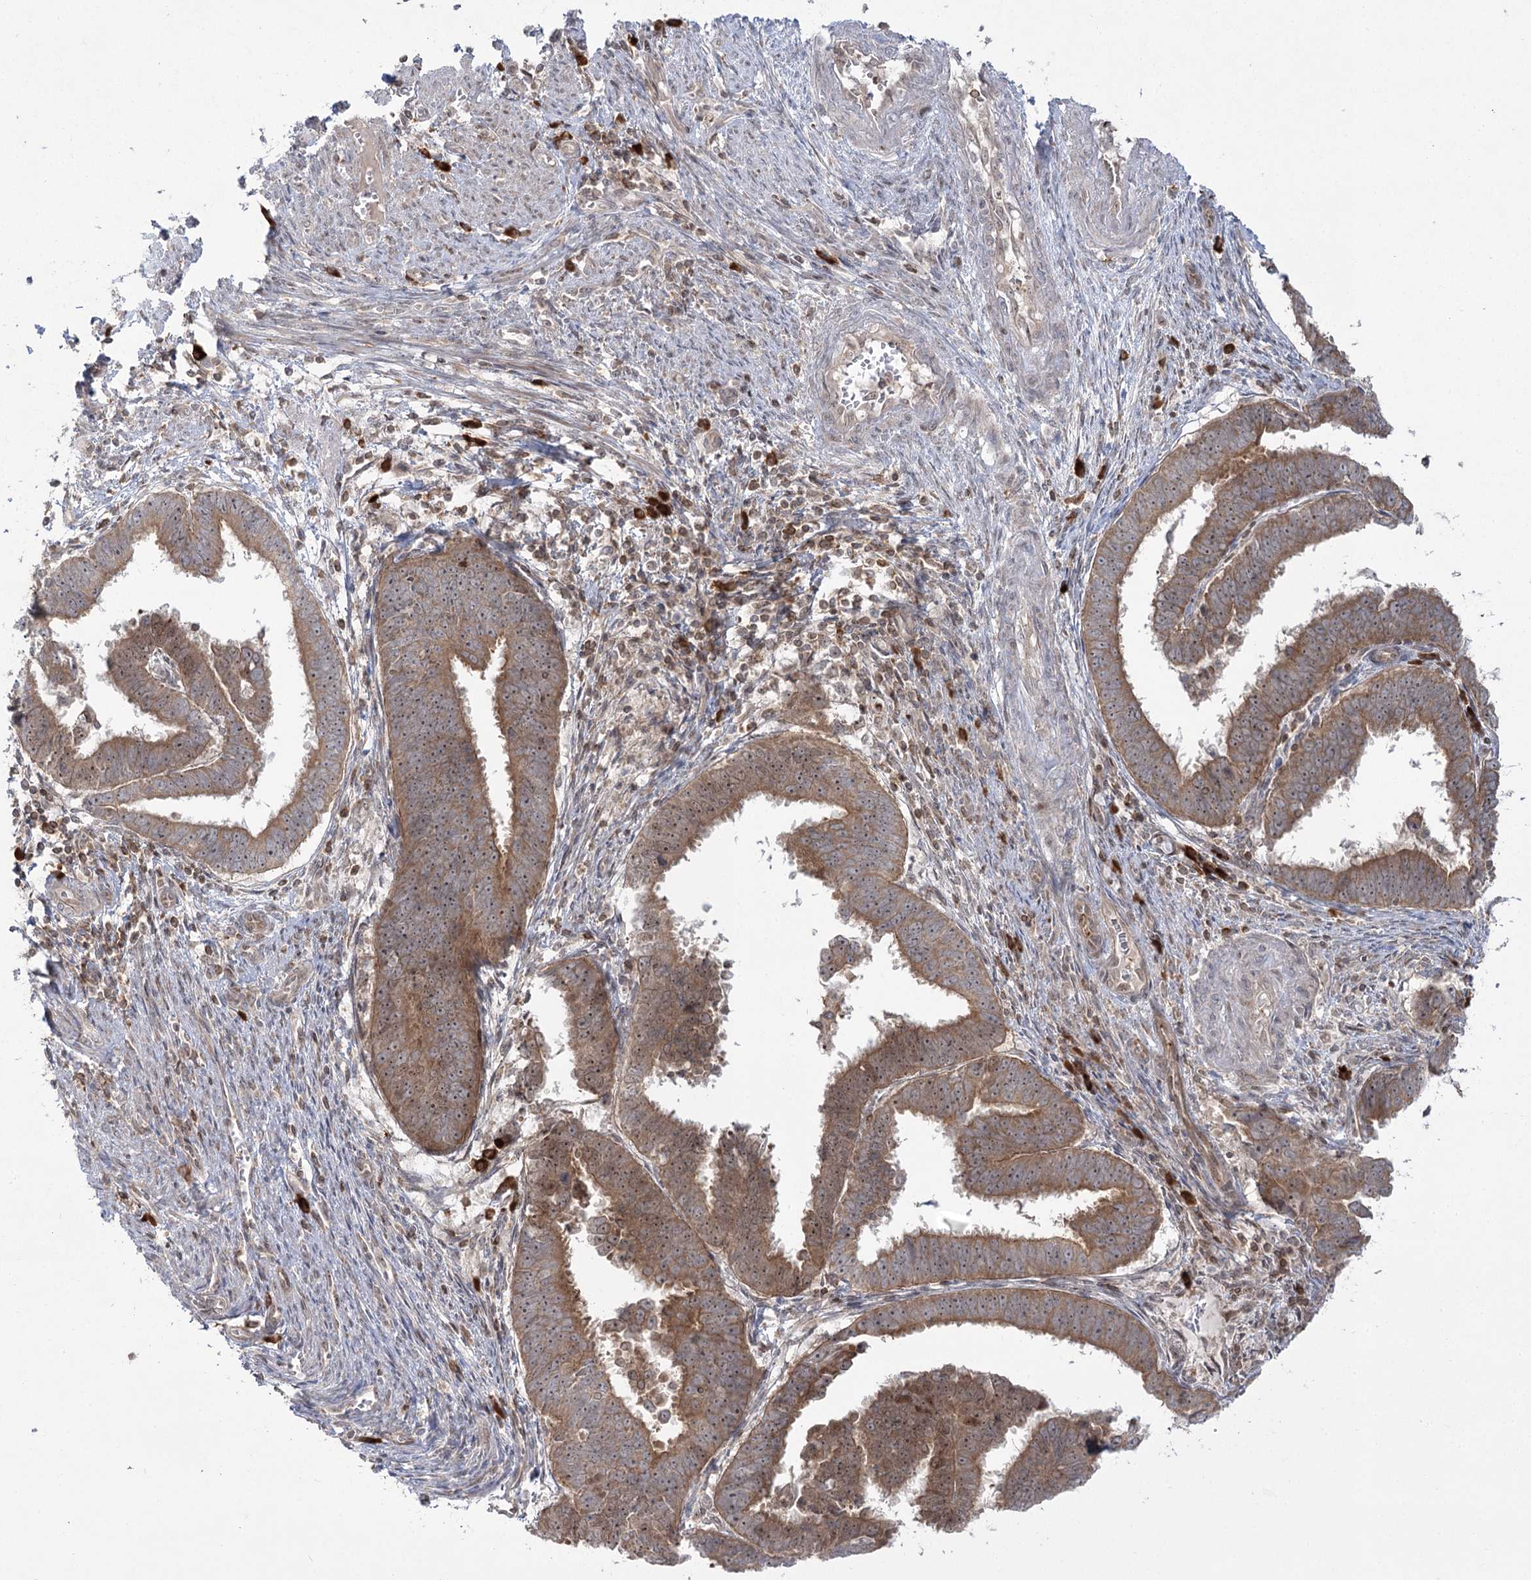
{"staining": {"intensity": "moderate", "quantity": ">75%", "location": "cytoplasmic/membranous"}, "tissue": "endometrial cancer", "cell_type": "Tumor cells", "image_type": "cancer", "snomed": [{"axis": "morphology", "description": "Adenocarcinoma, NOS"}, {"axis": "topography", "description": "Endometrium"}], "caption": "IHC histopathology image of human endometrial cancer stained for a protein (brown), which demonstrates medium levels of moderate cytoplasmic/membranous expression in approximately >75% of tumor cells.", "gene": "SYTL1", "patient": {"sex": "female", "age": 75}}